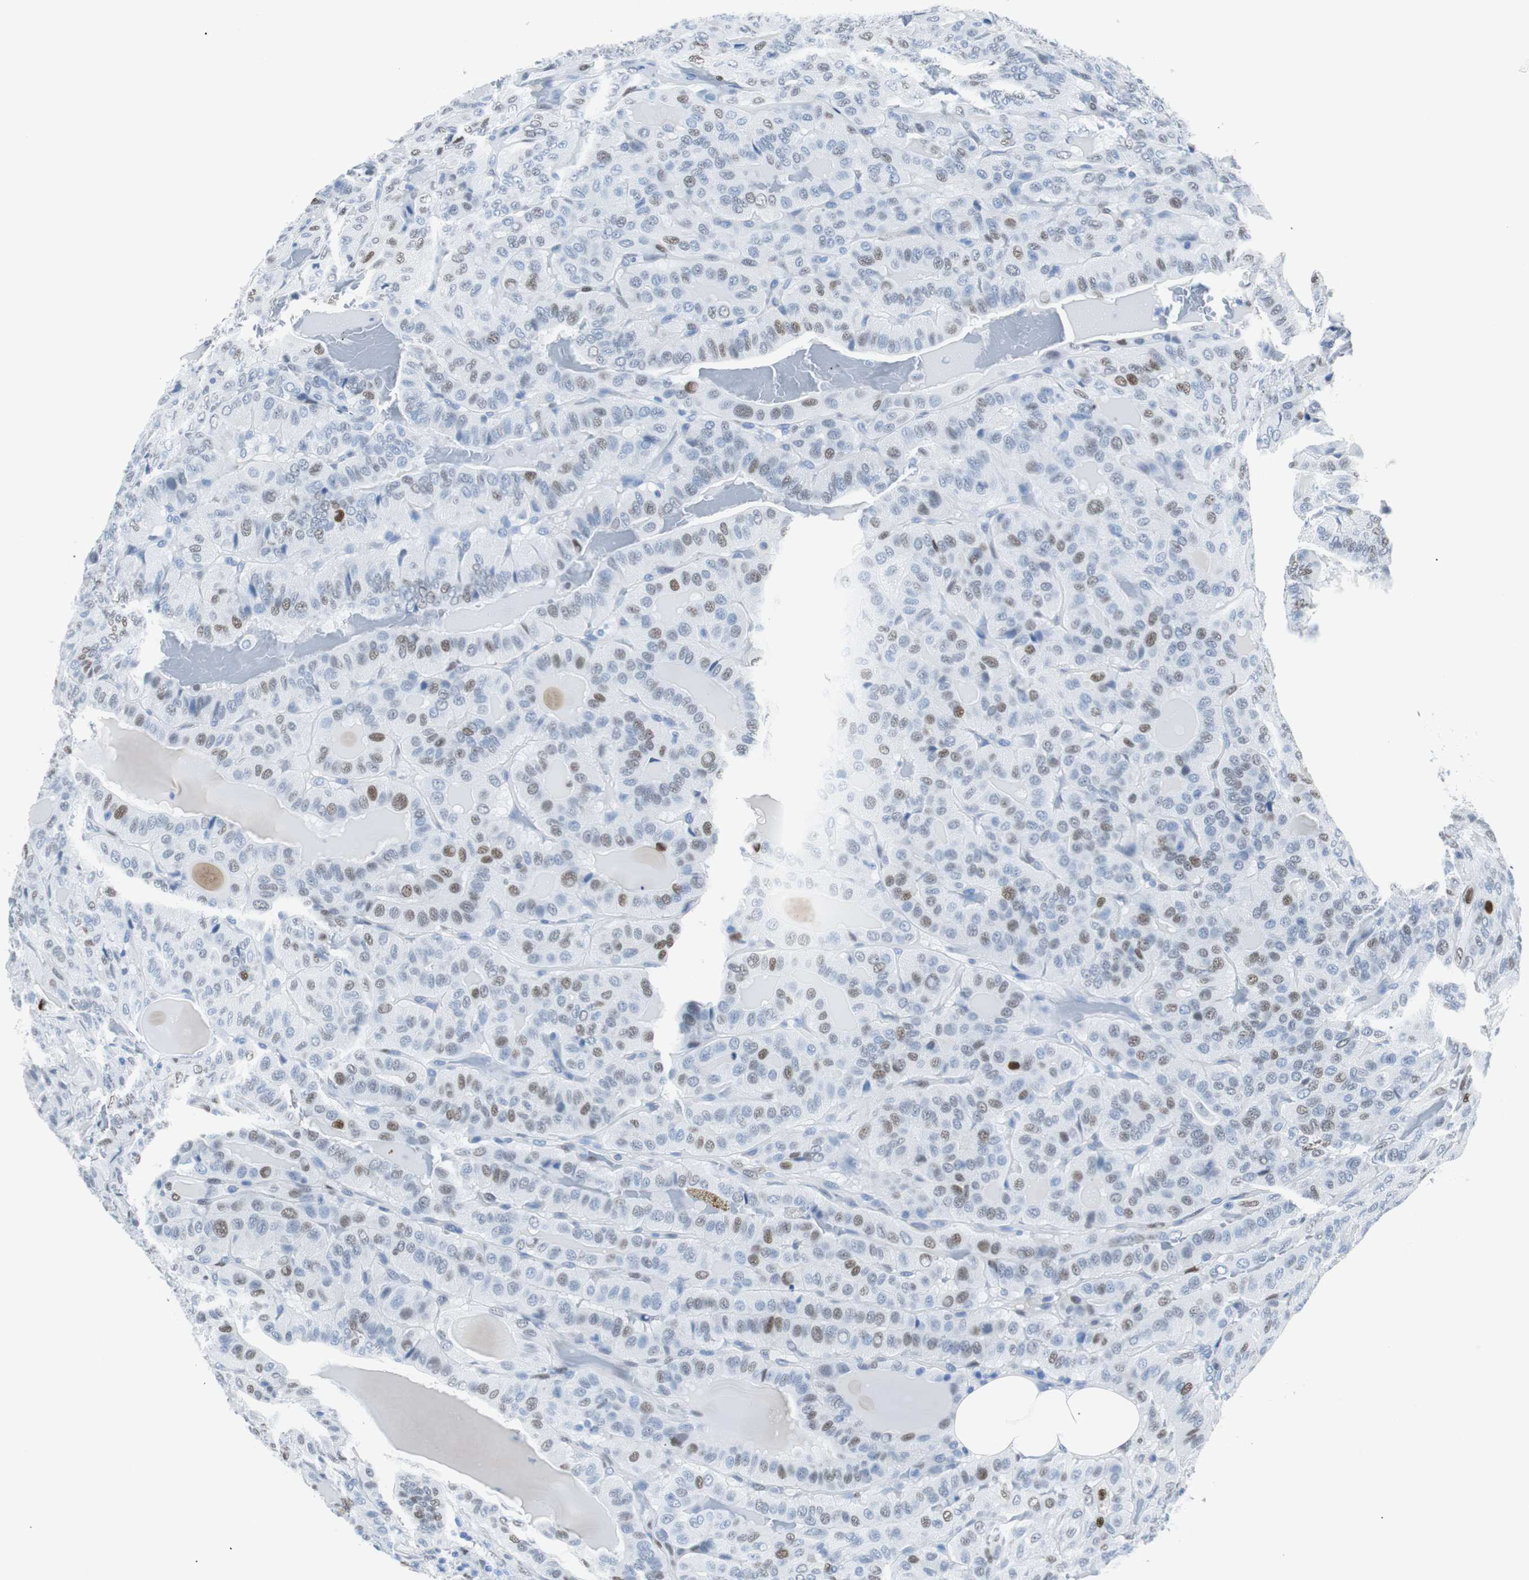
{"staining": {"intensity": "weak", "quantity": "25%-75%", "location": "nuclear"}, "tissue": "thyroid cancer", "cell_type": "Tumor cells", "image_type": "cancer", "snomed": [{"axis": "morphology", "description": "Papillary adenocarcinoma, NOS"}, {"axis": "topography", "description": "Thyroid gland"}], "caption": "There is low levels of weak nuclear expression in tumor cells of thyroid cancer (papillary adenocarcinoma), as demonstrated by immunohistochemical staining (brown color).", "gene": "JUN", "patient": {"sex": "male", "age": 77}}